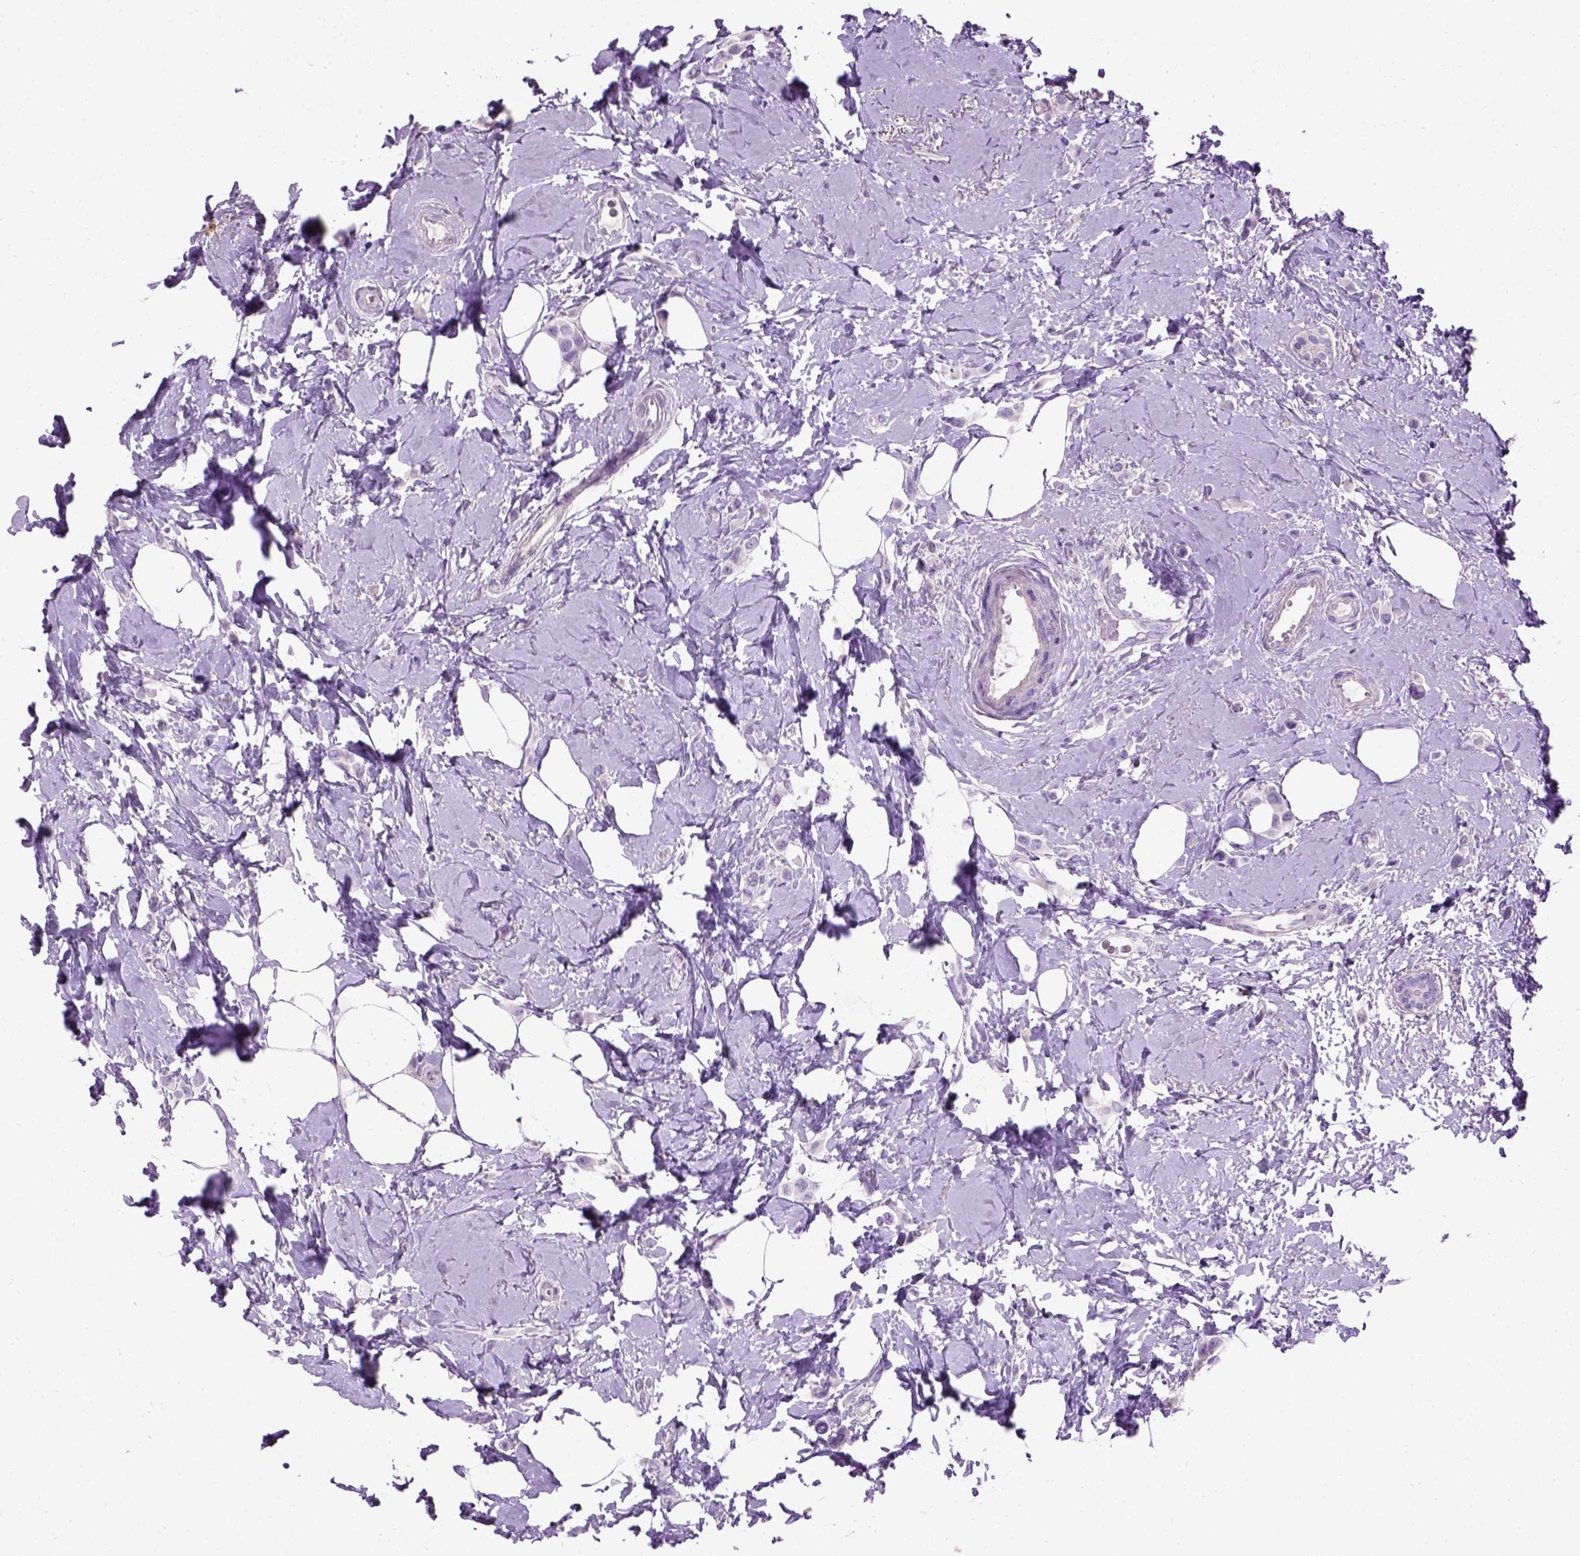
{"staining": {"intensity": "negative", "quantity": "none", "location": "none"}, "tissue": "breast cancer", "cell_type": "Tumor cells", "image_type": "cancer", "snomed": [{"axis": "morphology", "description": "Lobular carcinoma"}, {"axis": "topography", "description": "Breast"}], "caption": "Lobular carcinoma (breast) was stained to show a protein in brown. There is no significant positivity in tumor cells. (Brightfield microscopy of DAB (3,3'-diaminobenzidine) immunohistochemistry at high magnification).", "gene": "GABRB2", "patient": {"sex": "female", "age": 66}}